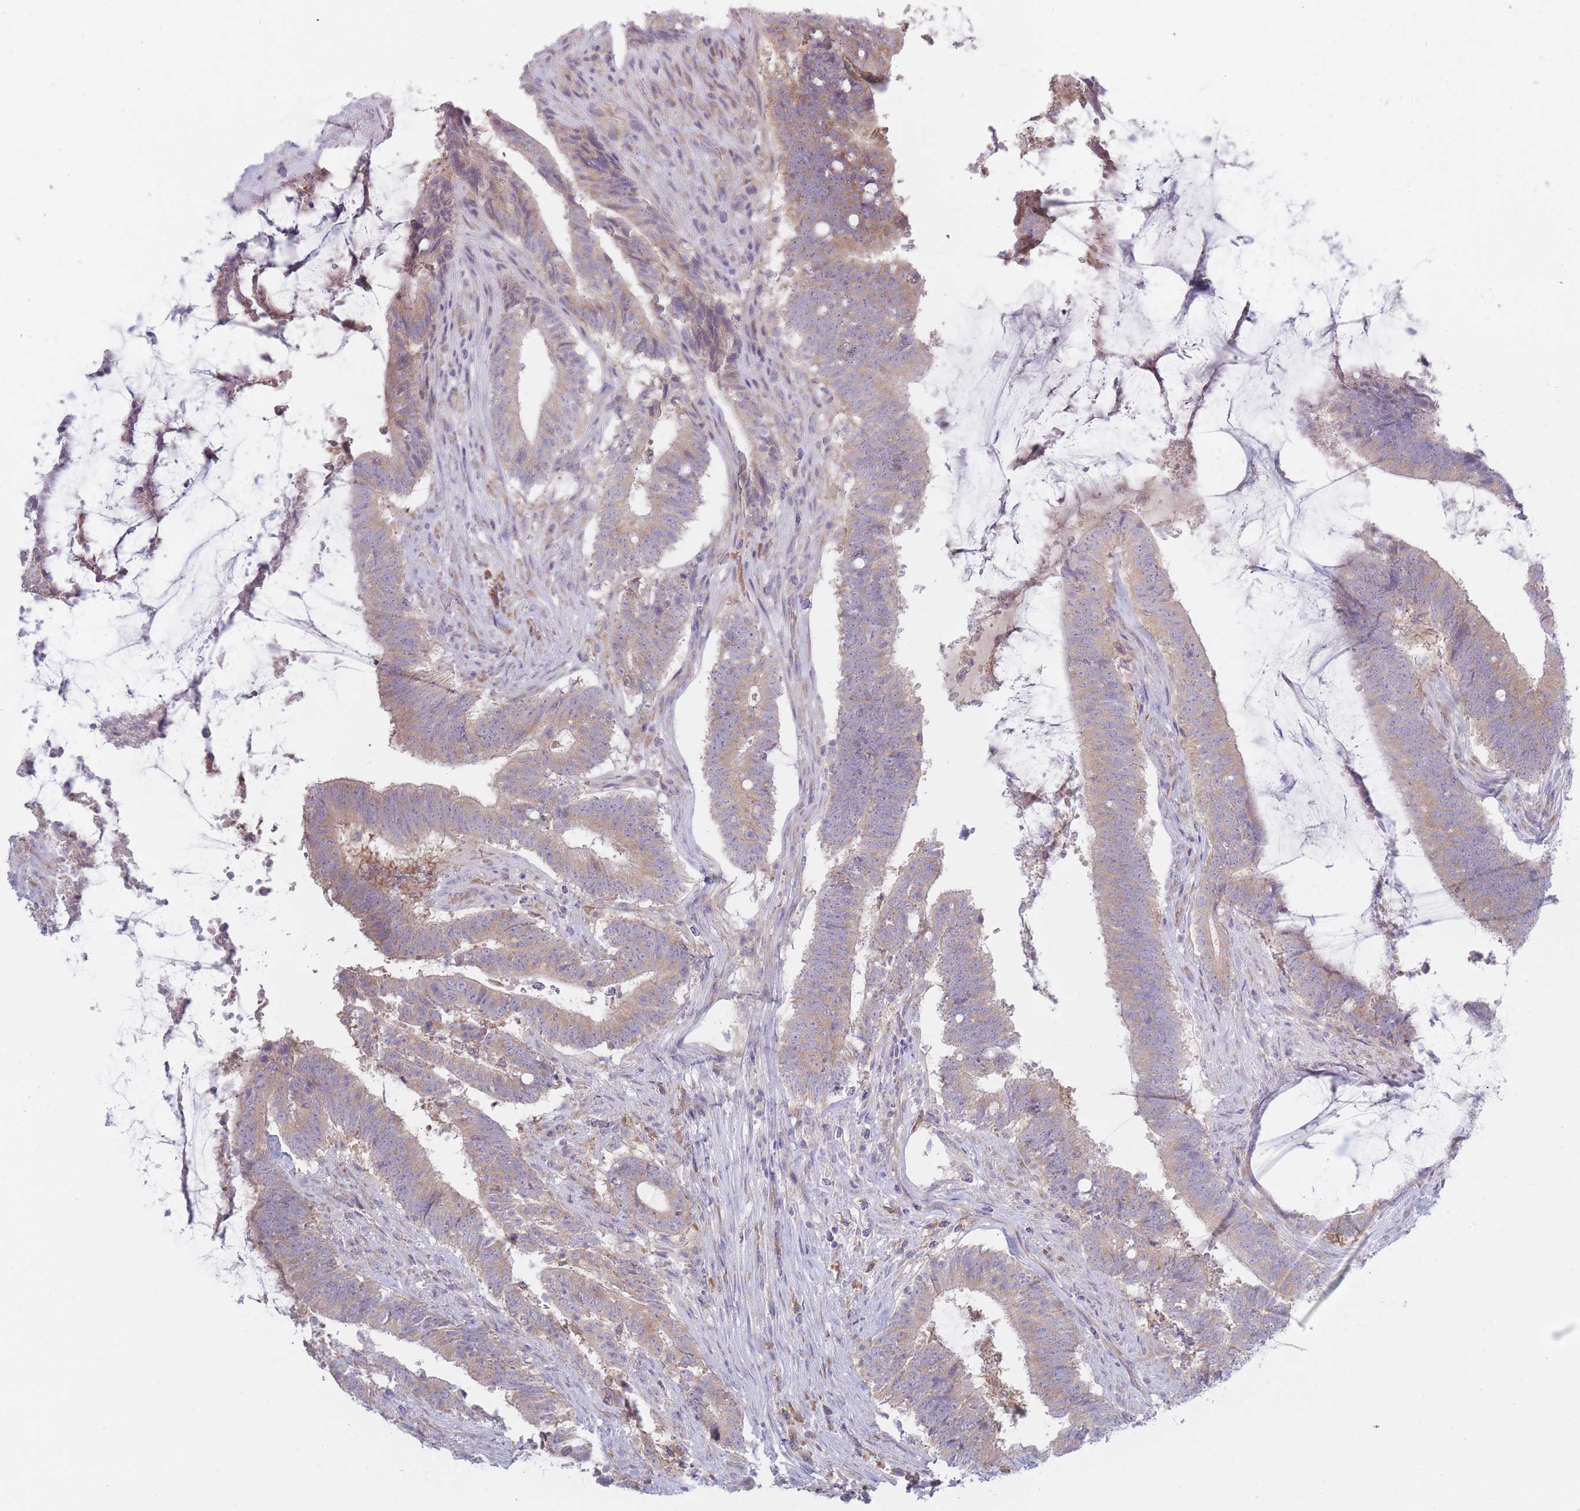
{"staining": {"intensity": "weak", "quantity": ">75%", "location": "cytoplasmic/membranous"}, "tissue": "colorectal cancer", "cell_type": "Tumor cells", "image_type": "cancer", "snomed": [{"axis": "morphology", "description": "Adenocarcinoma, NOS"}, {"axis": "topography", "description": "Colon"}], "caption": "Protein staining of colorectal adenocarcinoma tissue exhibits weak cytoplasmic/membranous positivity in approximately >75% of tumor cells. The staining was performed using DAB (3,3'-diaminobenzidine), with brown indicating positive protein expression. Nuclei are stained blue with hematoxylin.", "gene": "OR5L2", "patient": {"sex": "female", "age": 43}}